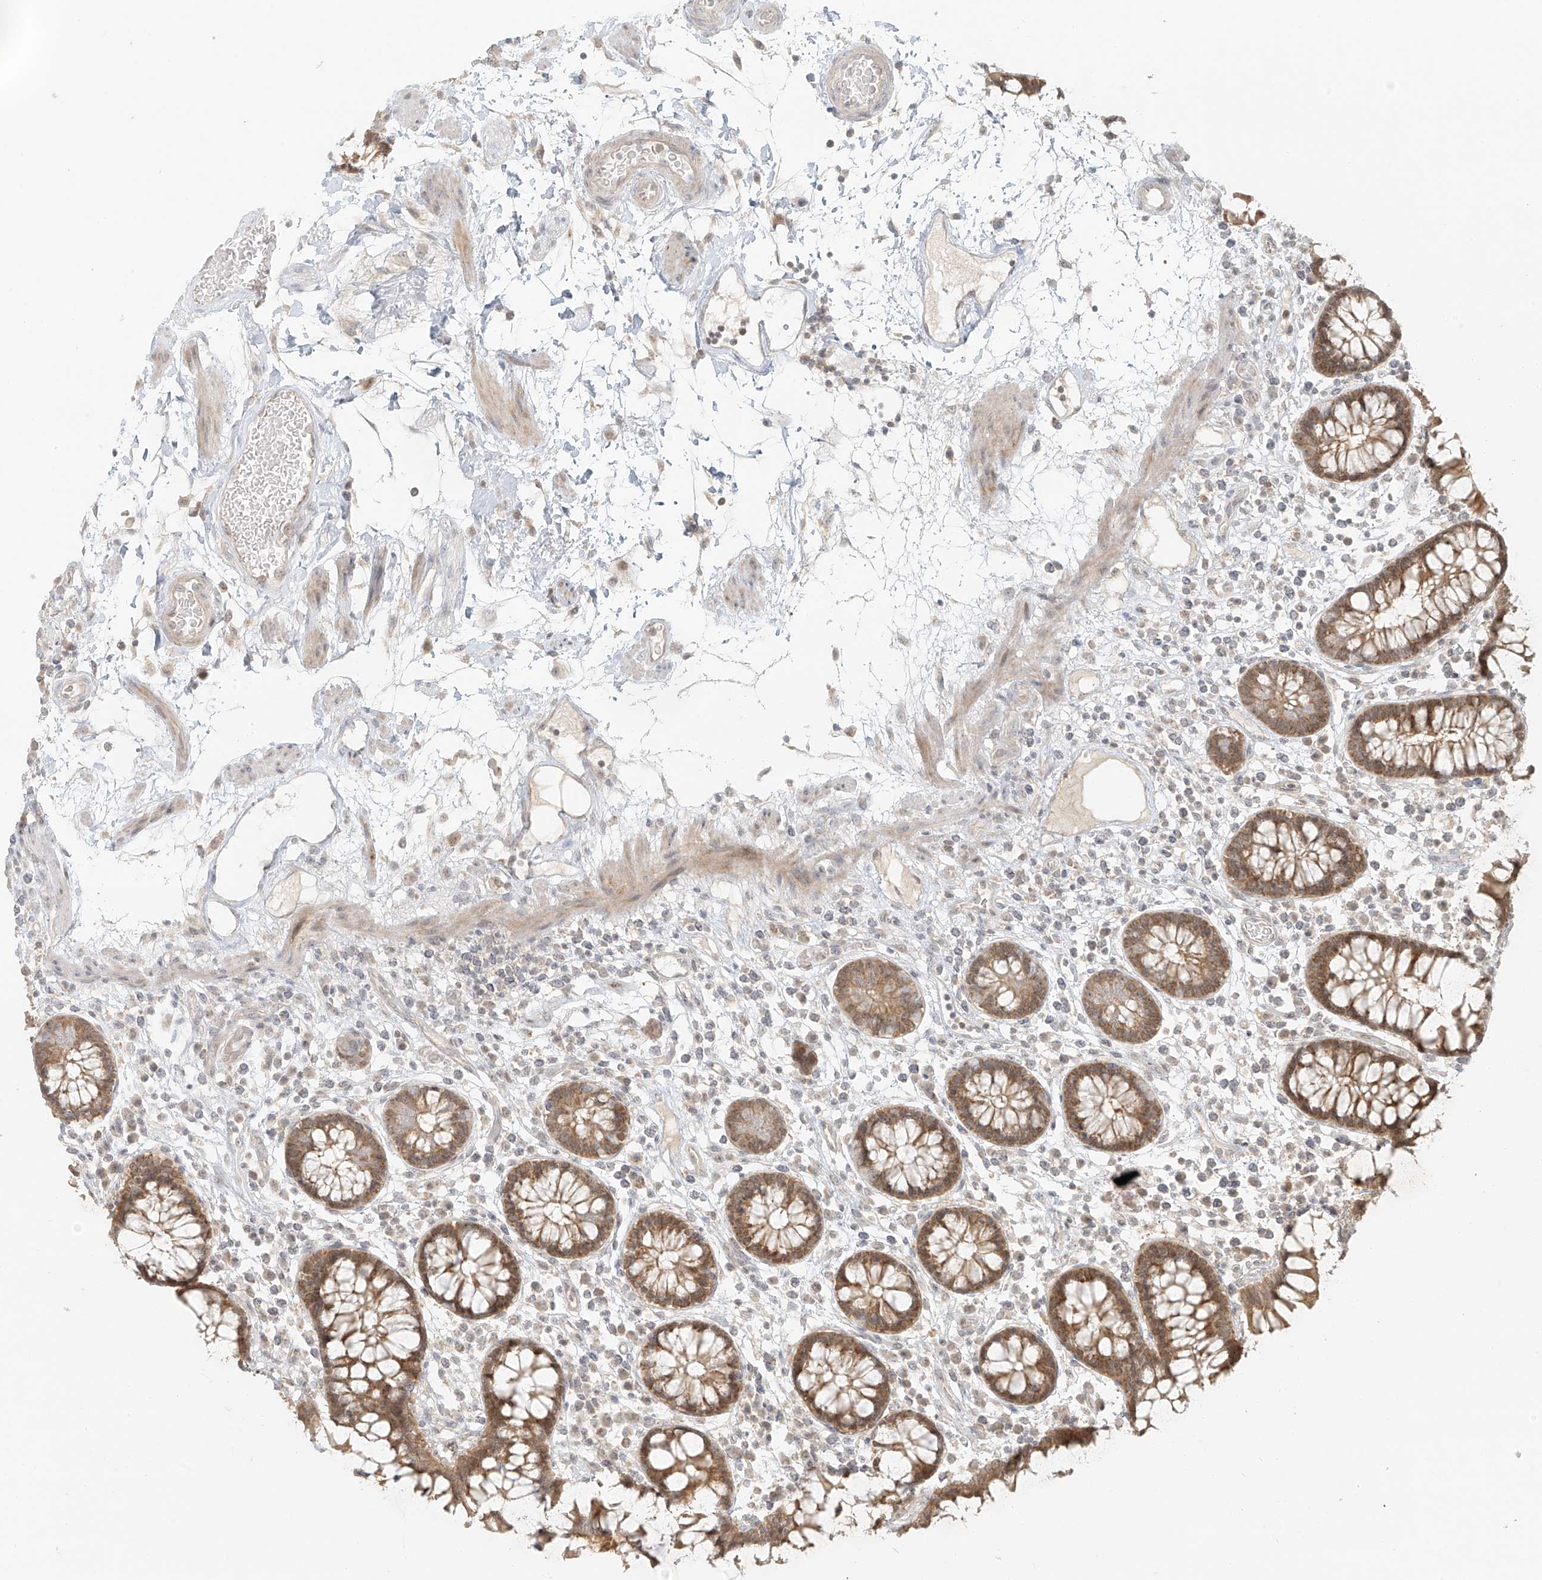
{"staining": {"intensity": "negative", "quantity": "none", "location": "none"}, "tissue": "colon", "cell_type": "Endothelial cells", "image_type": "normal", "snomed": [{"axis": "morphology", "description": "Normal tissue, NOS"}, {"axis": "topography", "description": "Colon"}], "caption": "A photomicrograph of colon stained for a protein shows no brown staining in endothelial cells.", "gene": "MIPEP", "patient": {"sex": "female", "age": 79}}